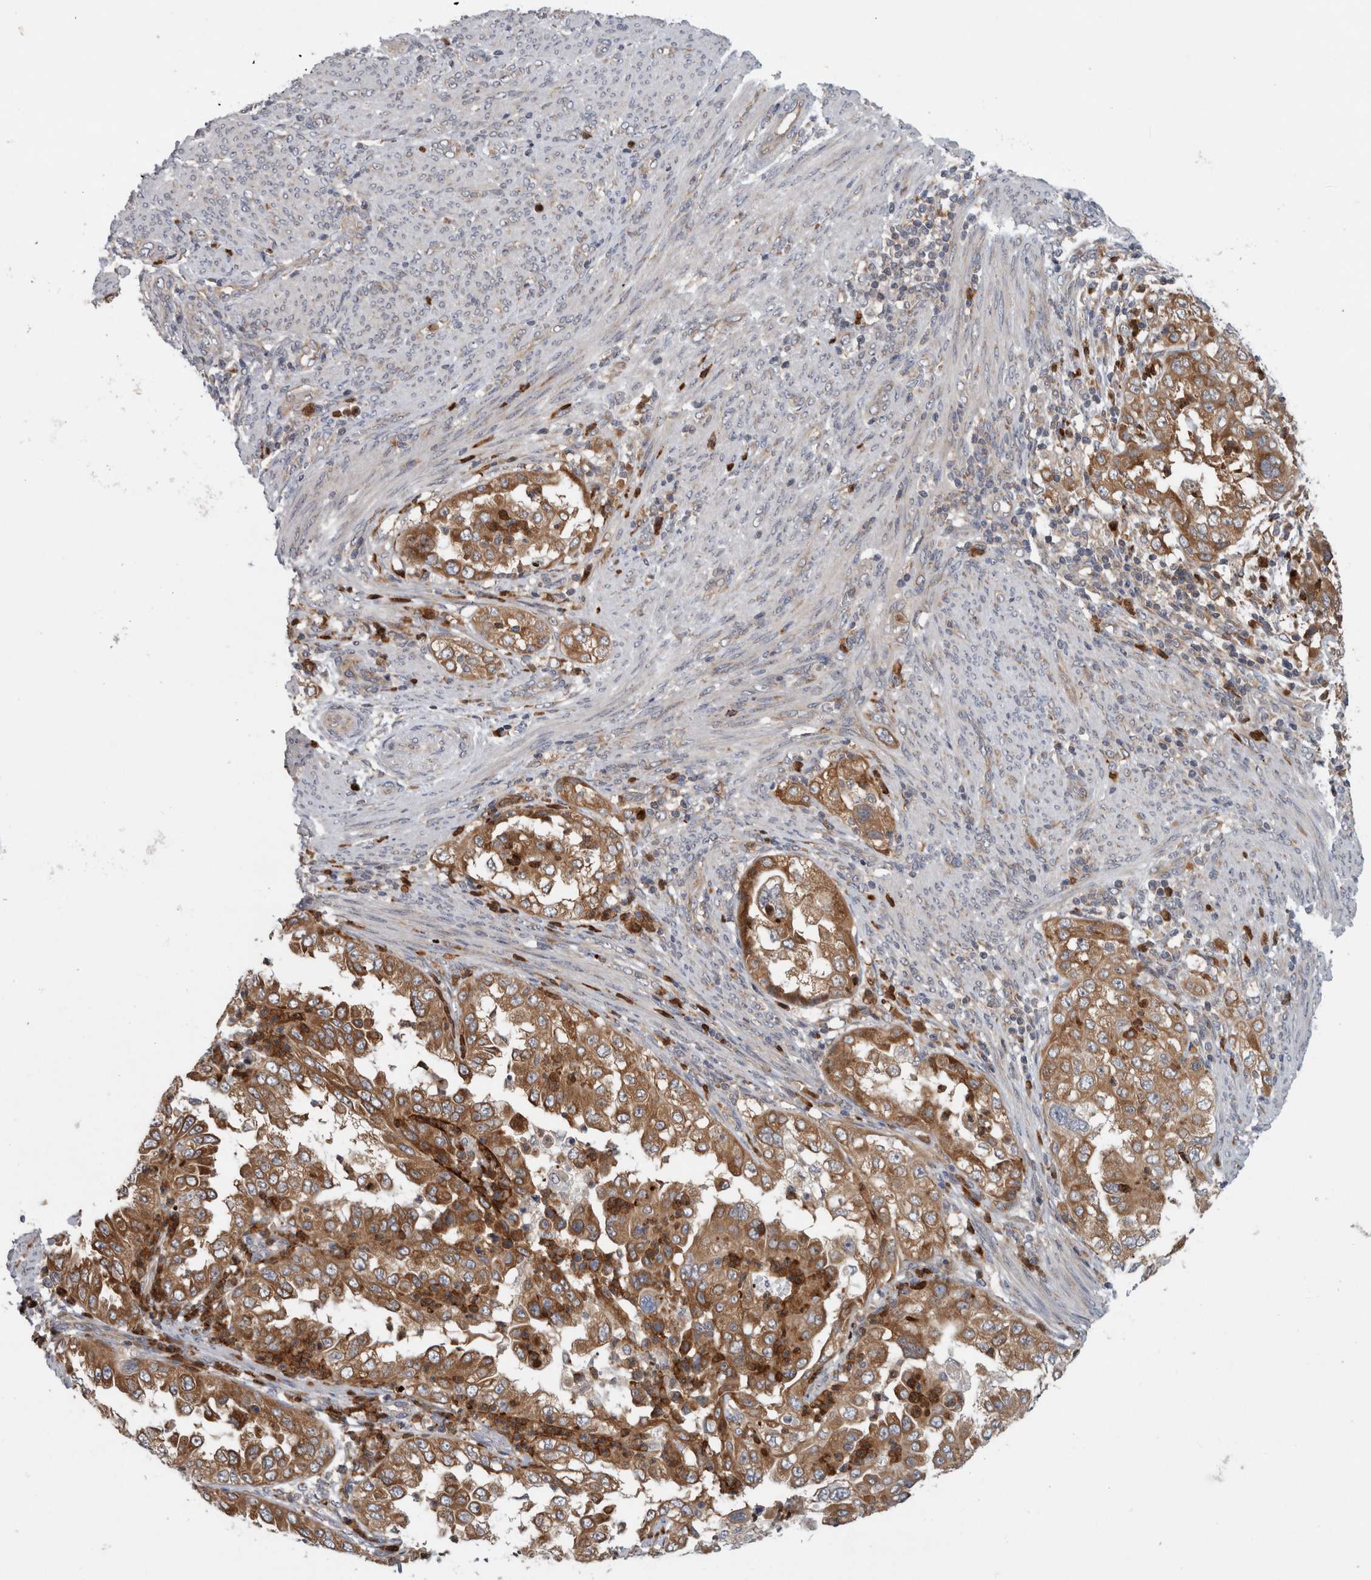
{"staining": {"intensity": "moderate", "quantity": ">75%", "location": "cytoplasmic/membranous"}, "tissue": "endometrial cancer", "cell_type": "Tumor cells", "image_type": "cancer", "snomed": [{"axis": "morphology", "description": "Adenocarcinoma, NOS"}, {"axis": "topography", "description": "Endometrium"}], "caption": "Tumor cells show medium levels of moderate cytoplasmic/membranous positivity in about >75% of cells in endometrial cancer (adenocarcinoma). The protein of interest is stained brown, and the nuclei are stained in blue (DAB IHC with brightfield microscopy, high magnification).", "gene": "PDCD2", "patient": {"sex": "female", "age": 85}}